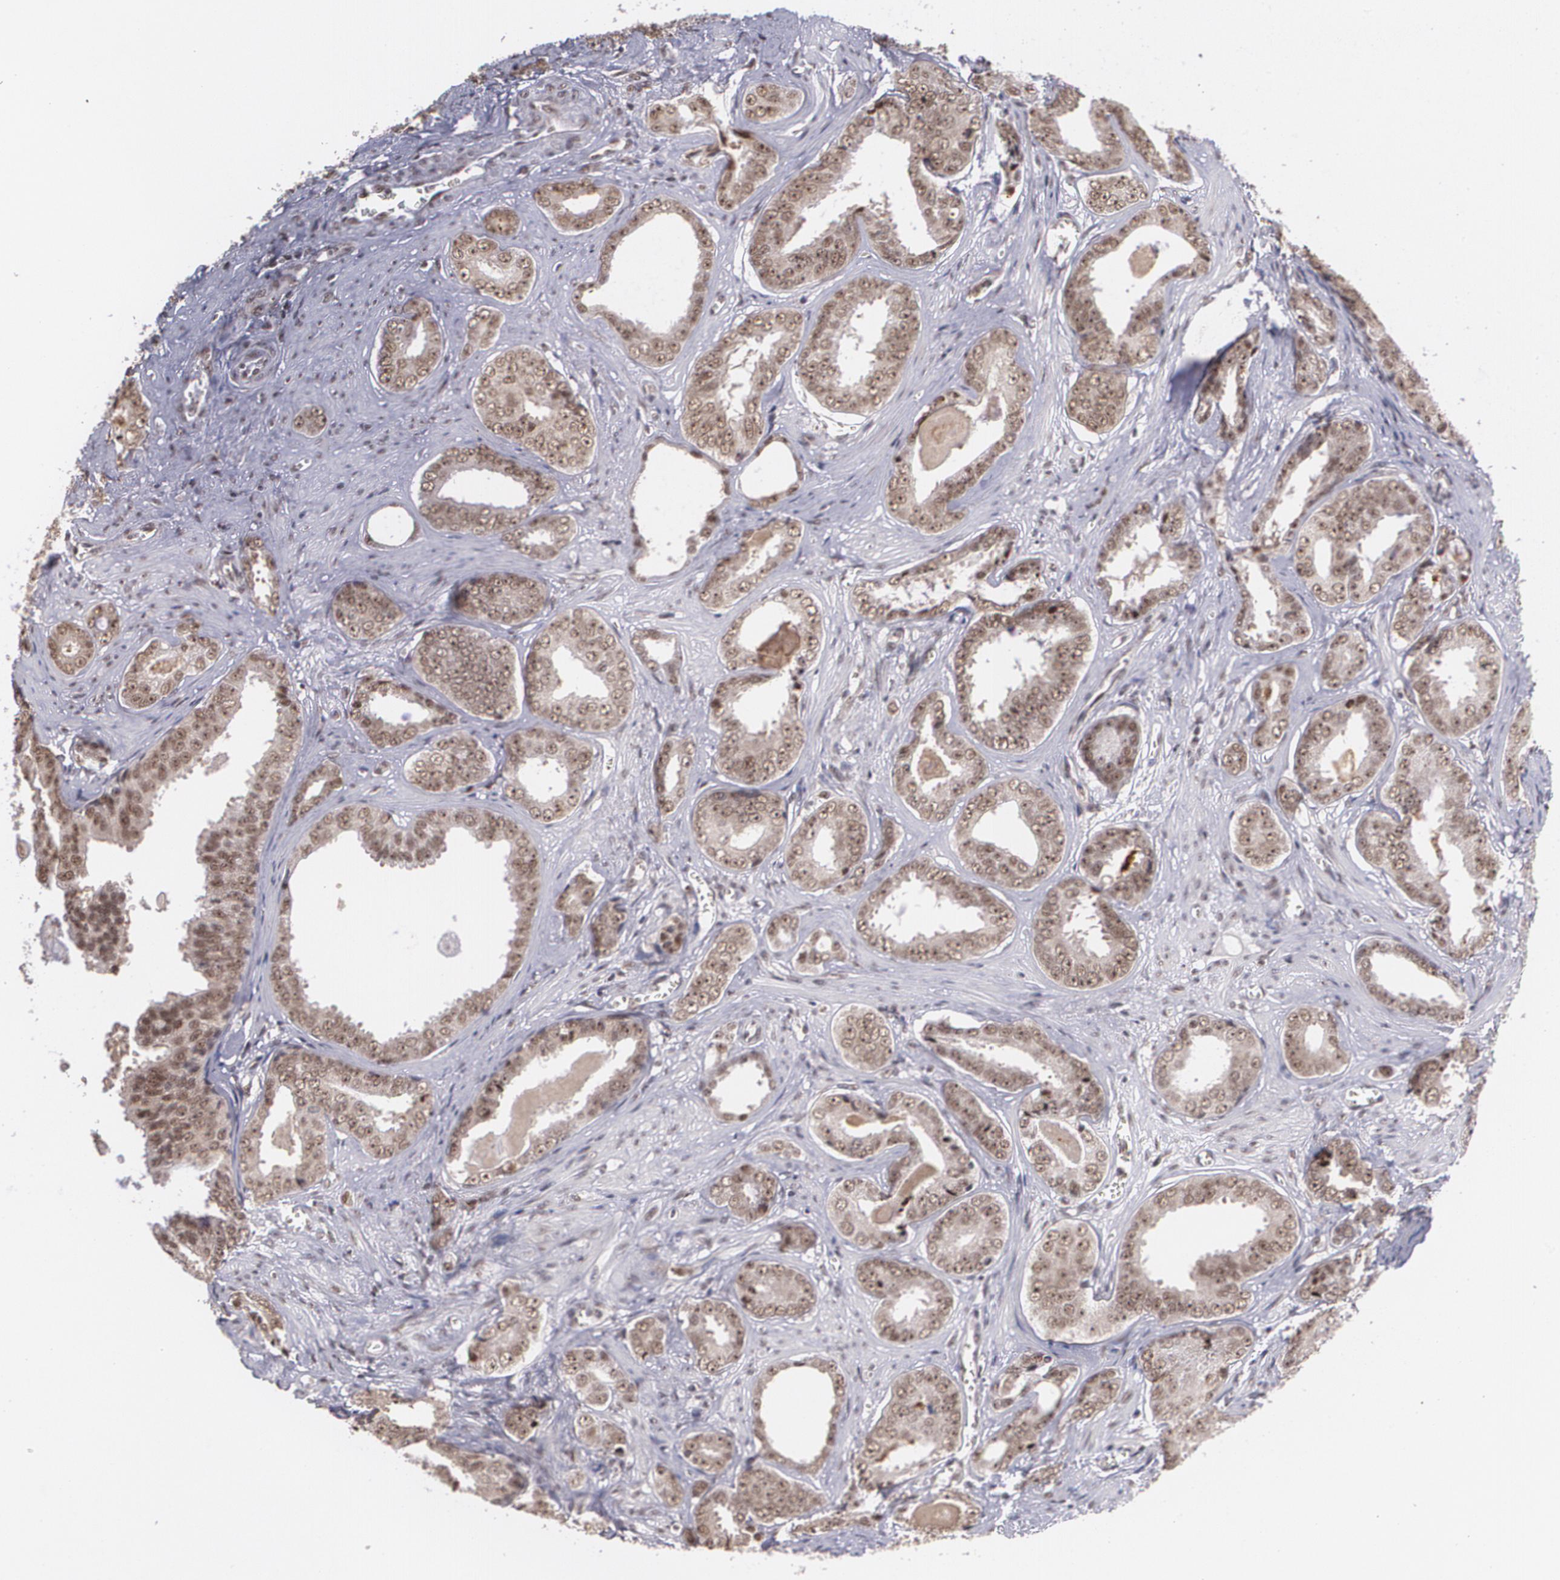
{"staining": {"intensity": "moderate", "quantity": ">75%", "location": "cytoplasmic/membranous,nuclear"}, "tissue": "prostate cancer", "cell_type": "Tumor cells", "image_type": "cancer", "snomed": [{"axis": "morphology", "description": "Adenocarcinoma, Medium grade"}, {"axis": "topography", "description": "Prostate"}], "caption": "Brown immunohistochemical staining in prostate medium-grade adenocarcinoma demonstrates moderate cytoplasmic/membranous and nuclear staining in approximately >75% of tumor cells.", "gene": "C6orf15", "patient": {"sex": "male", "age": 79}}